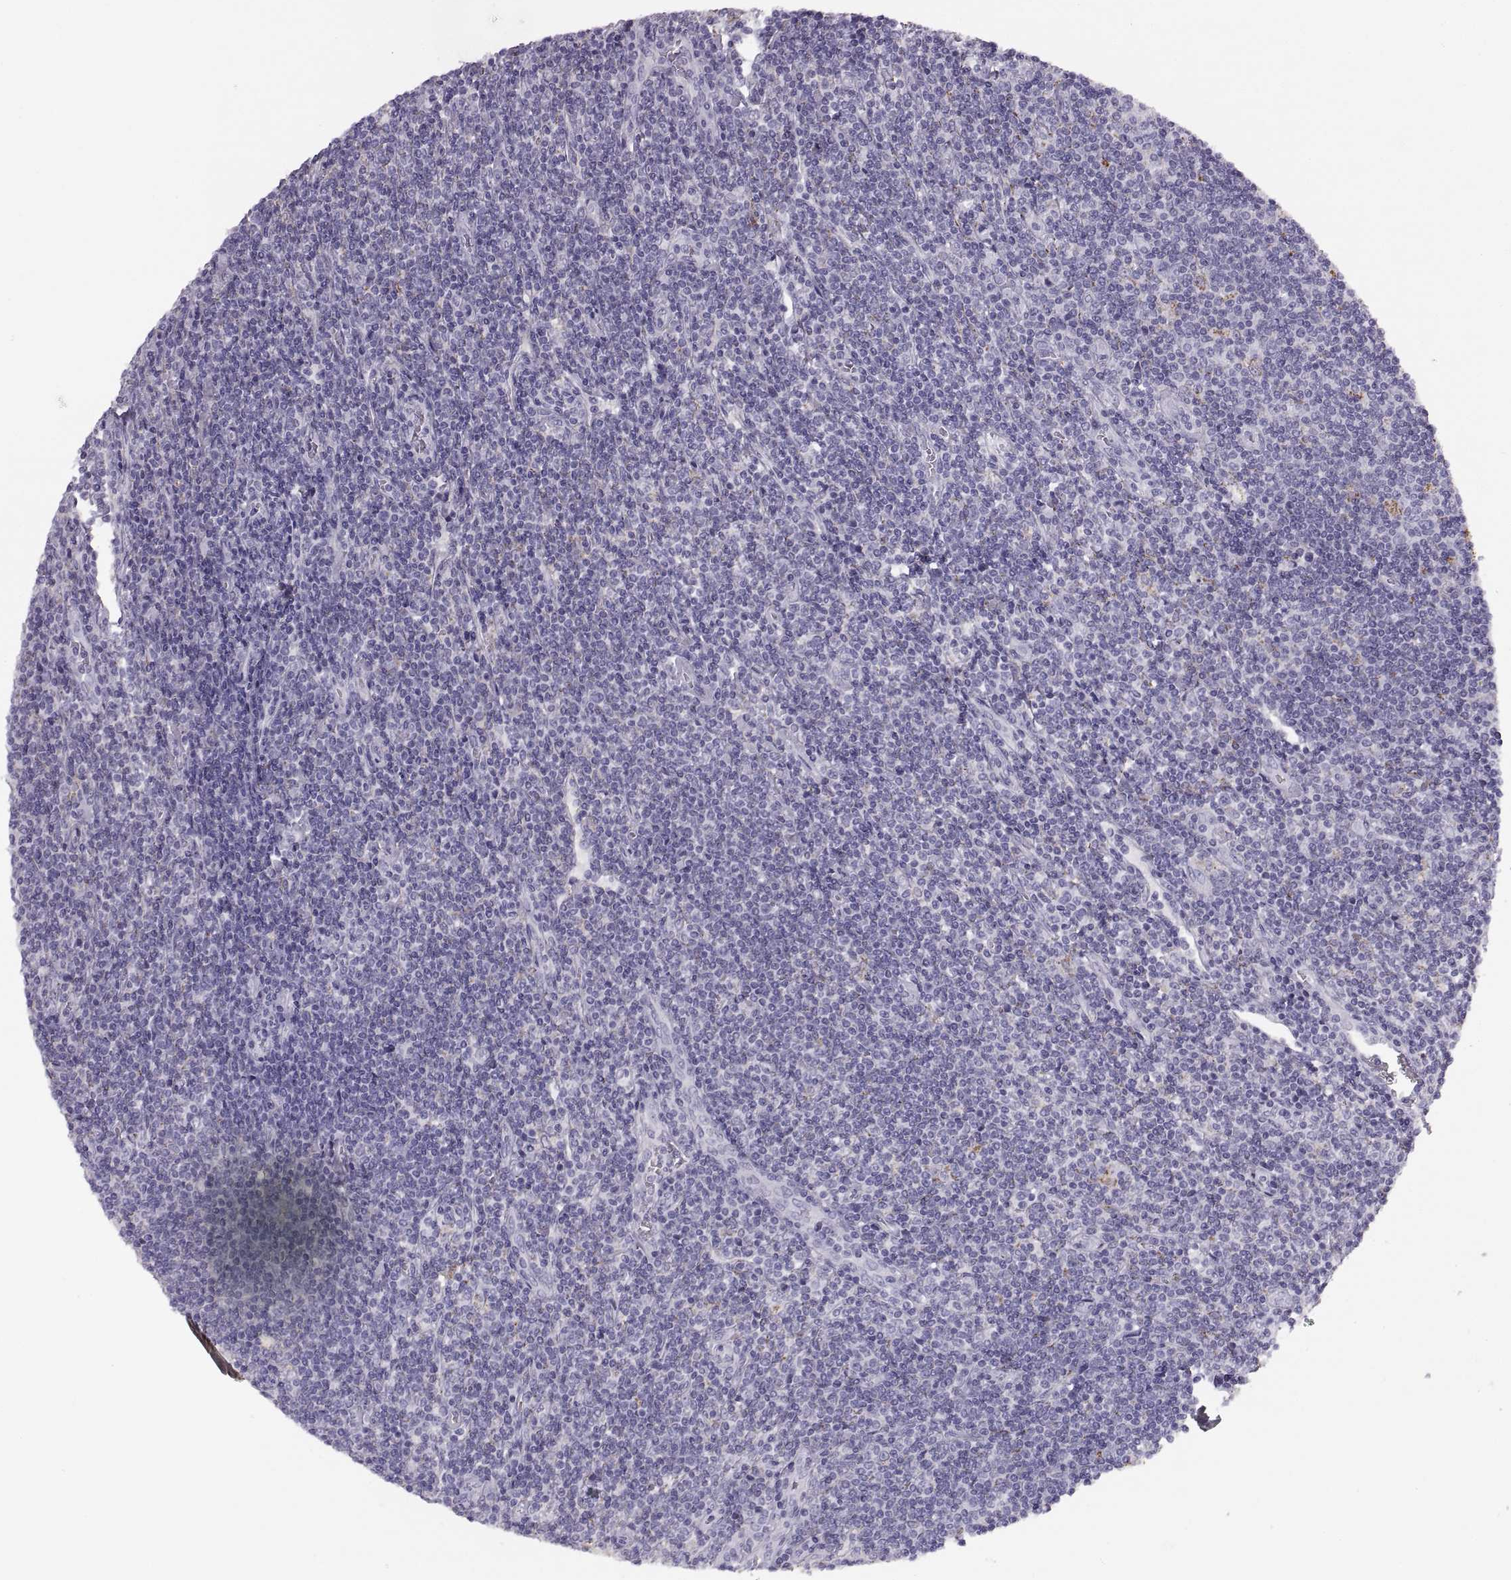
{"staining": {"intensity": "negative", "quantity": "none", "location": "none"}, "tissue": "lymphoma", "cell_type": "Tumor cells", "image_type": "cancer", "snomed": [{"axis": "morphology", "description": "Hodgkin's disease, NOS"}, {"axis": "topography", "description": "Lymph node"}], "caption": "DAB (3,3'-diaminobenzidine) immunohistochemical staining of human lymphoma shows no significant staining in tumor cells.", "gene": "COL9A3", "patient": {"sex": "male", "age": 40}}